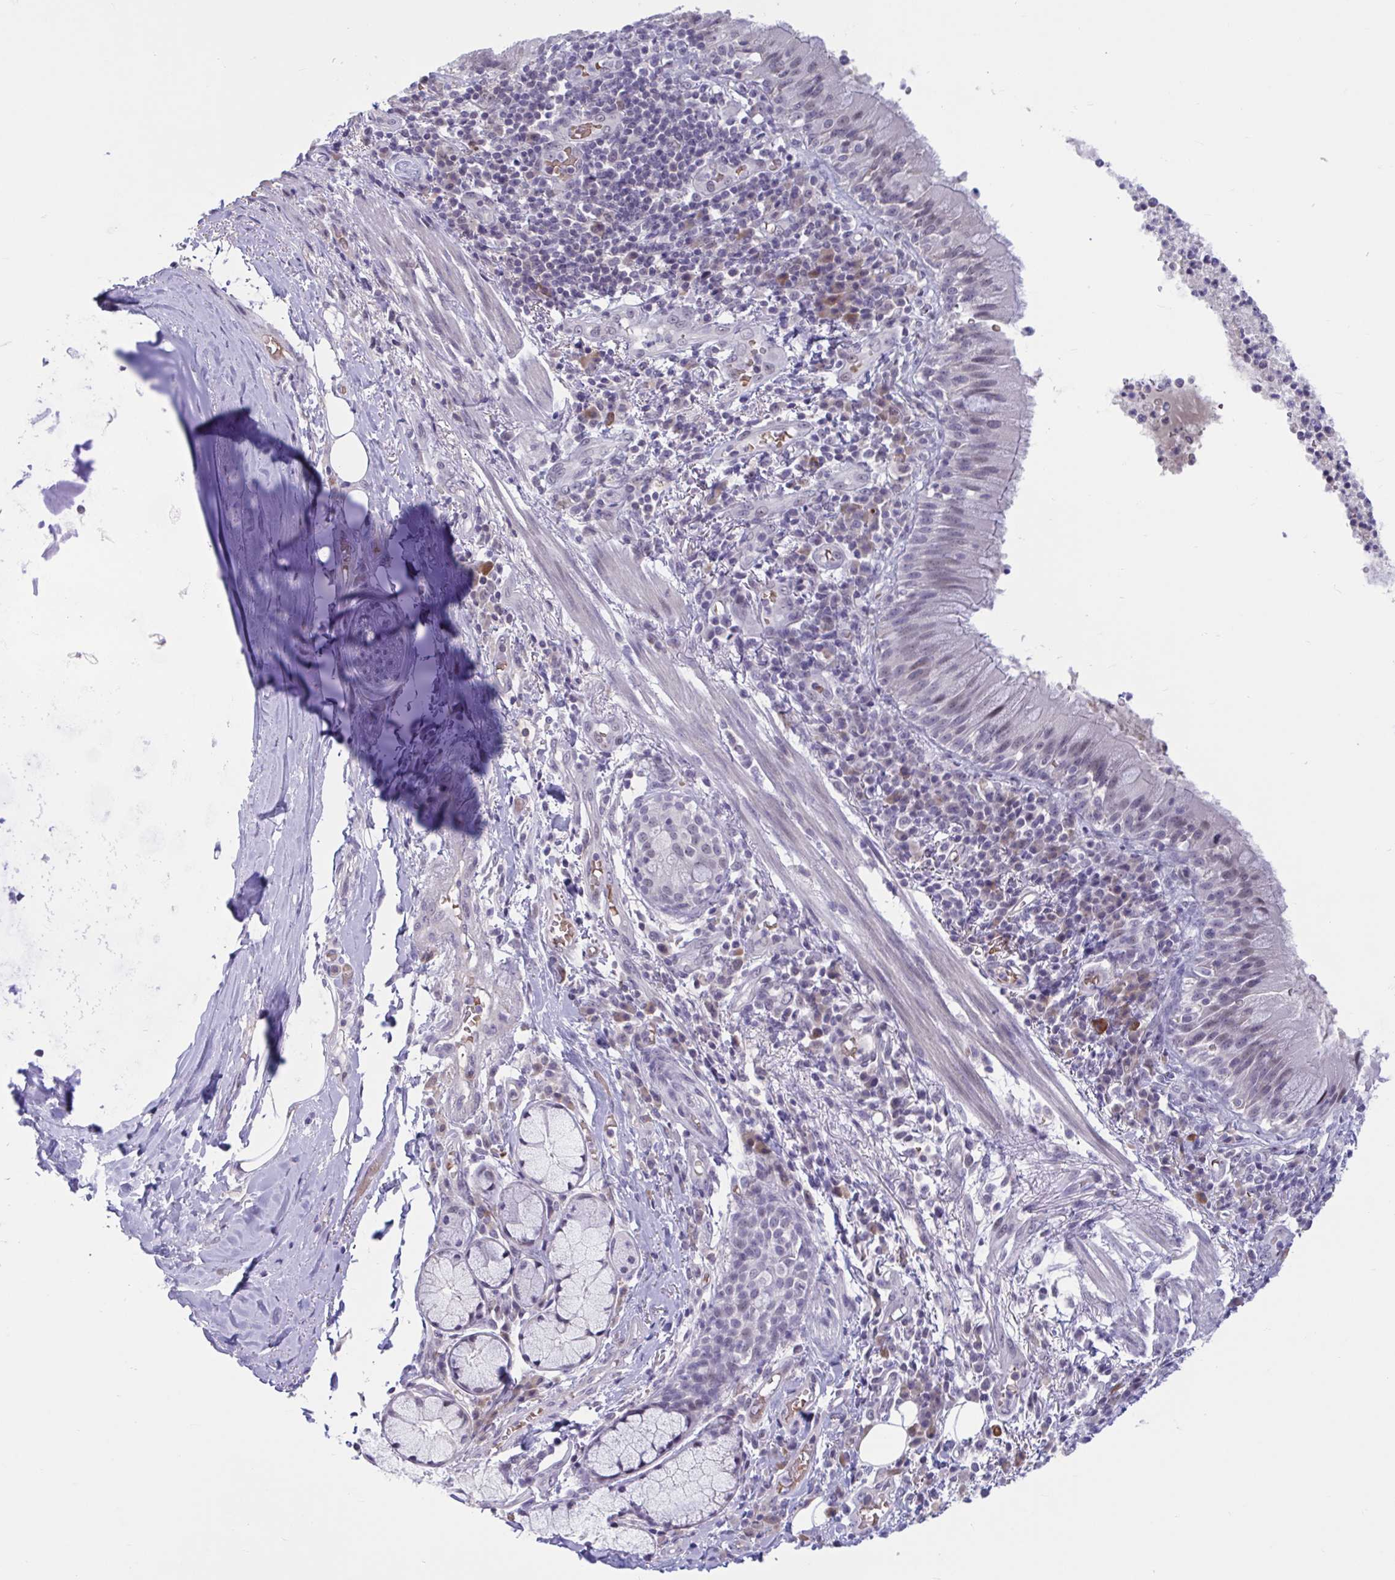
{"staining": {"intensity": "negative", "quantity": "none", "location": "none"}, "tissue": "bronchus", "cell_type": "Respiratory epithelial cells", "image_type": "normal", "snomed": [{"axis": "morphology", "description": "Normal tissue, NOS"}, {"axis": "topography", "description": "Cartilage tissue"}, {"axis": "topography", "description": "Bronchus"}], "caption": "Immunohistochemistry (IHC) photomicrograph of unremarkable bronchus: bronchus stained with DAB reveals no significant protein expression in respiratory epithelial cells. (IHC, brightfield microscopy, high magnification).", "gene": "CNGB3", "patient": {"sex": "male", "age": 56}}